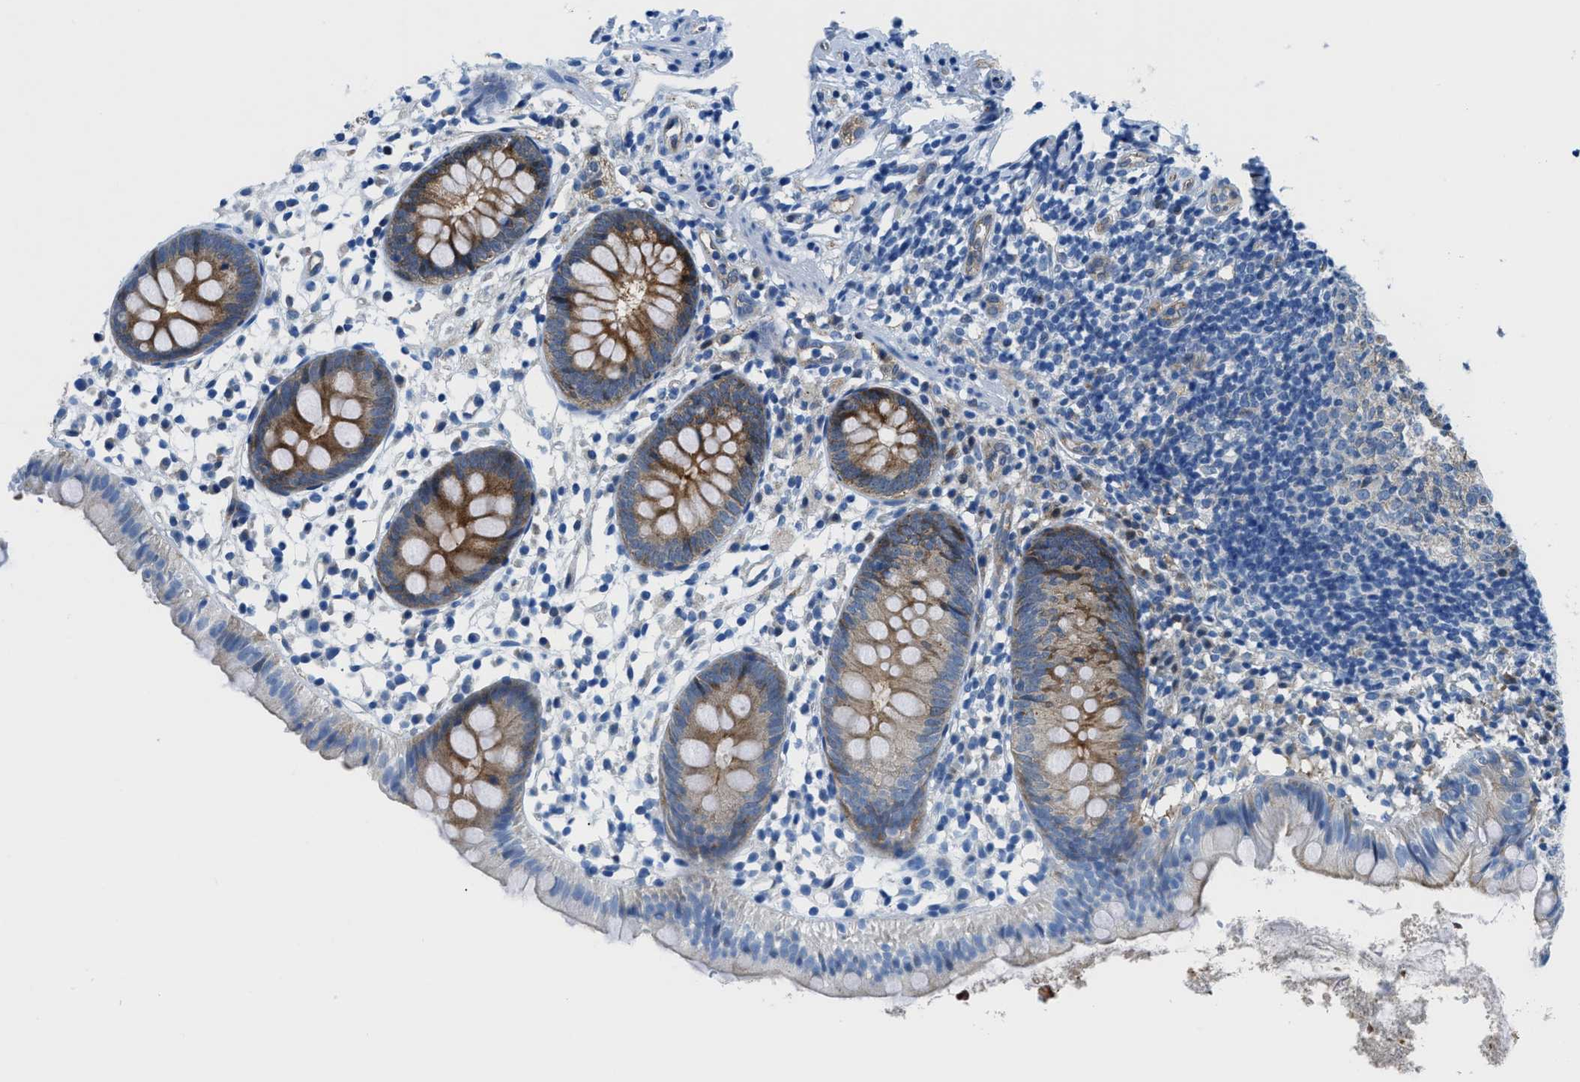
{"staining": {"intensity": "moderate", "quantity": ">75%", "location": "cytoplasmic/membranous"}, "tissue": "appendix", "cell_type": "Glandular cells", "image_type": "normal", "snomed": [{"axis": "morphology", "description": "Normal tissue, NOS"}, {"axis": "topography", "description": "Appendix"}], "caption": "Moderate cytoplasmic/membranous protein expression is seen in about >75% of glandular cells in appendix. The staining is performed using DAB (3,3'-diaminobenzidine) brown chromogen to label protein expression. The nuclei are counter-stained blue using hematoxylin.", "gene": "YWHAE", "patient": {"sex": "female", "age": 20}}